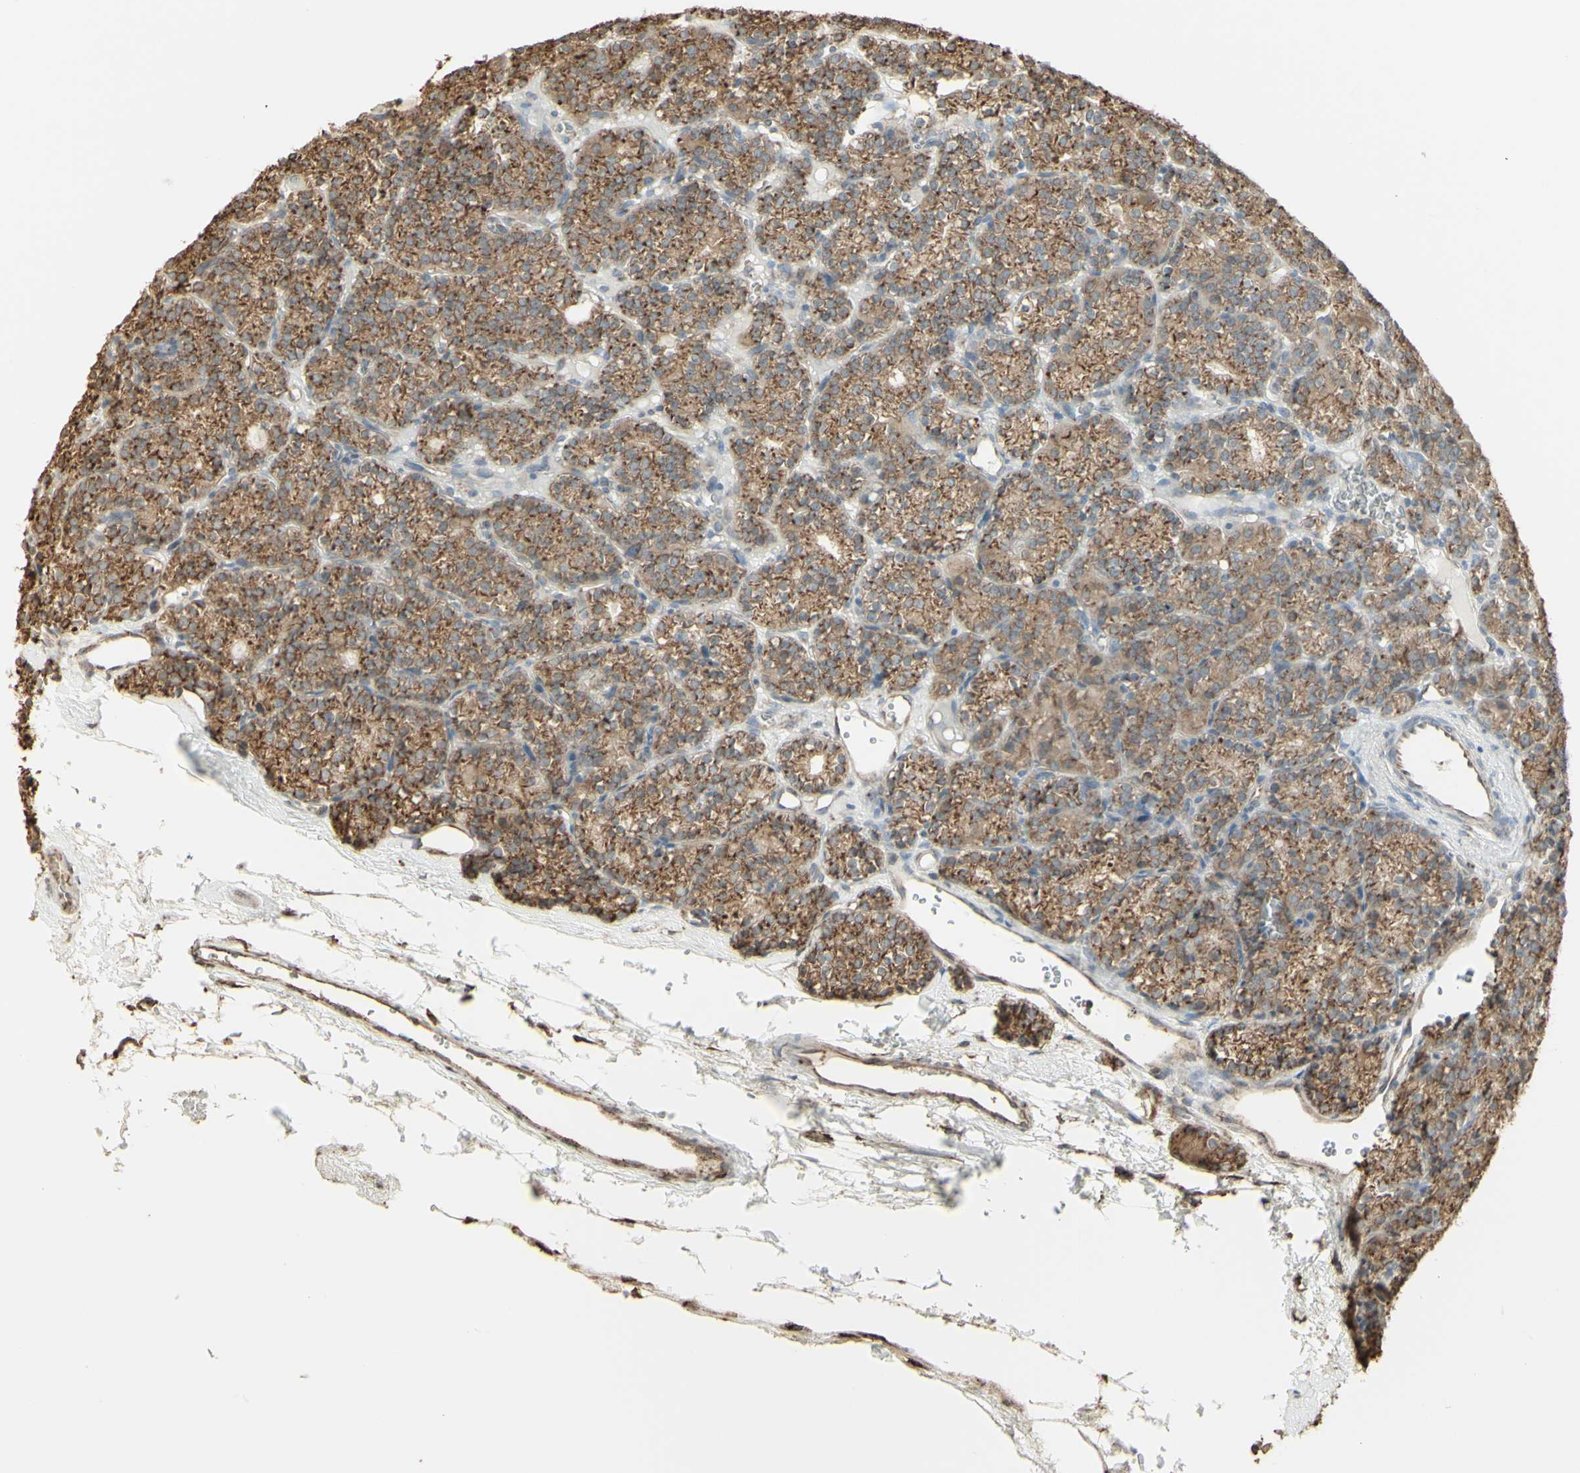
{"staining": {"intensity": "moderate", "quantity": ">75%", "location": "cytoplasmic/membranous"}, "tissue": "parathyroid gland", "cell_type": "Glandular cells", "image_type": "normal", "snomed": [{"axis": "morphology", "description": "Normal tissue, NOS"}, {"axis": "topography", "description": "Parathyroid gland"}], "caption": "IHC photomicrograph of unremarkable human parathyroid gland stained for a protein (brown), which demonstrates medium levels of moderate cytoplasmic/membranous positivity in about >75% of glandular cells.", "gene": "EEF1B2", "patient": {"sex": "female", "age": 64}}